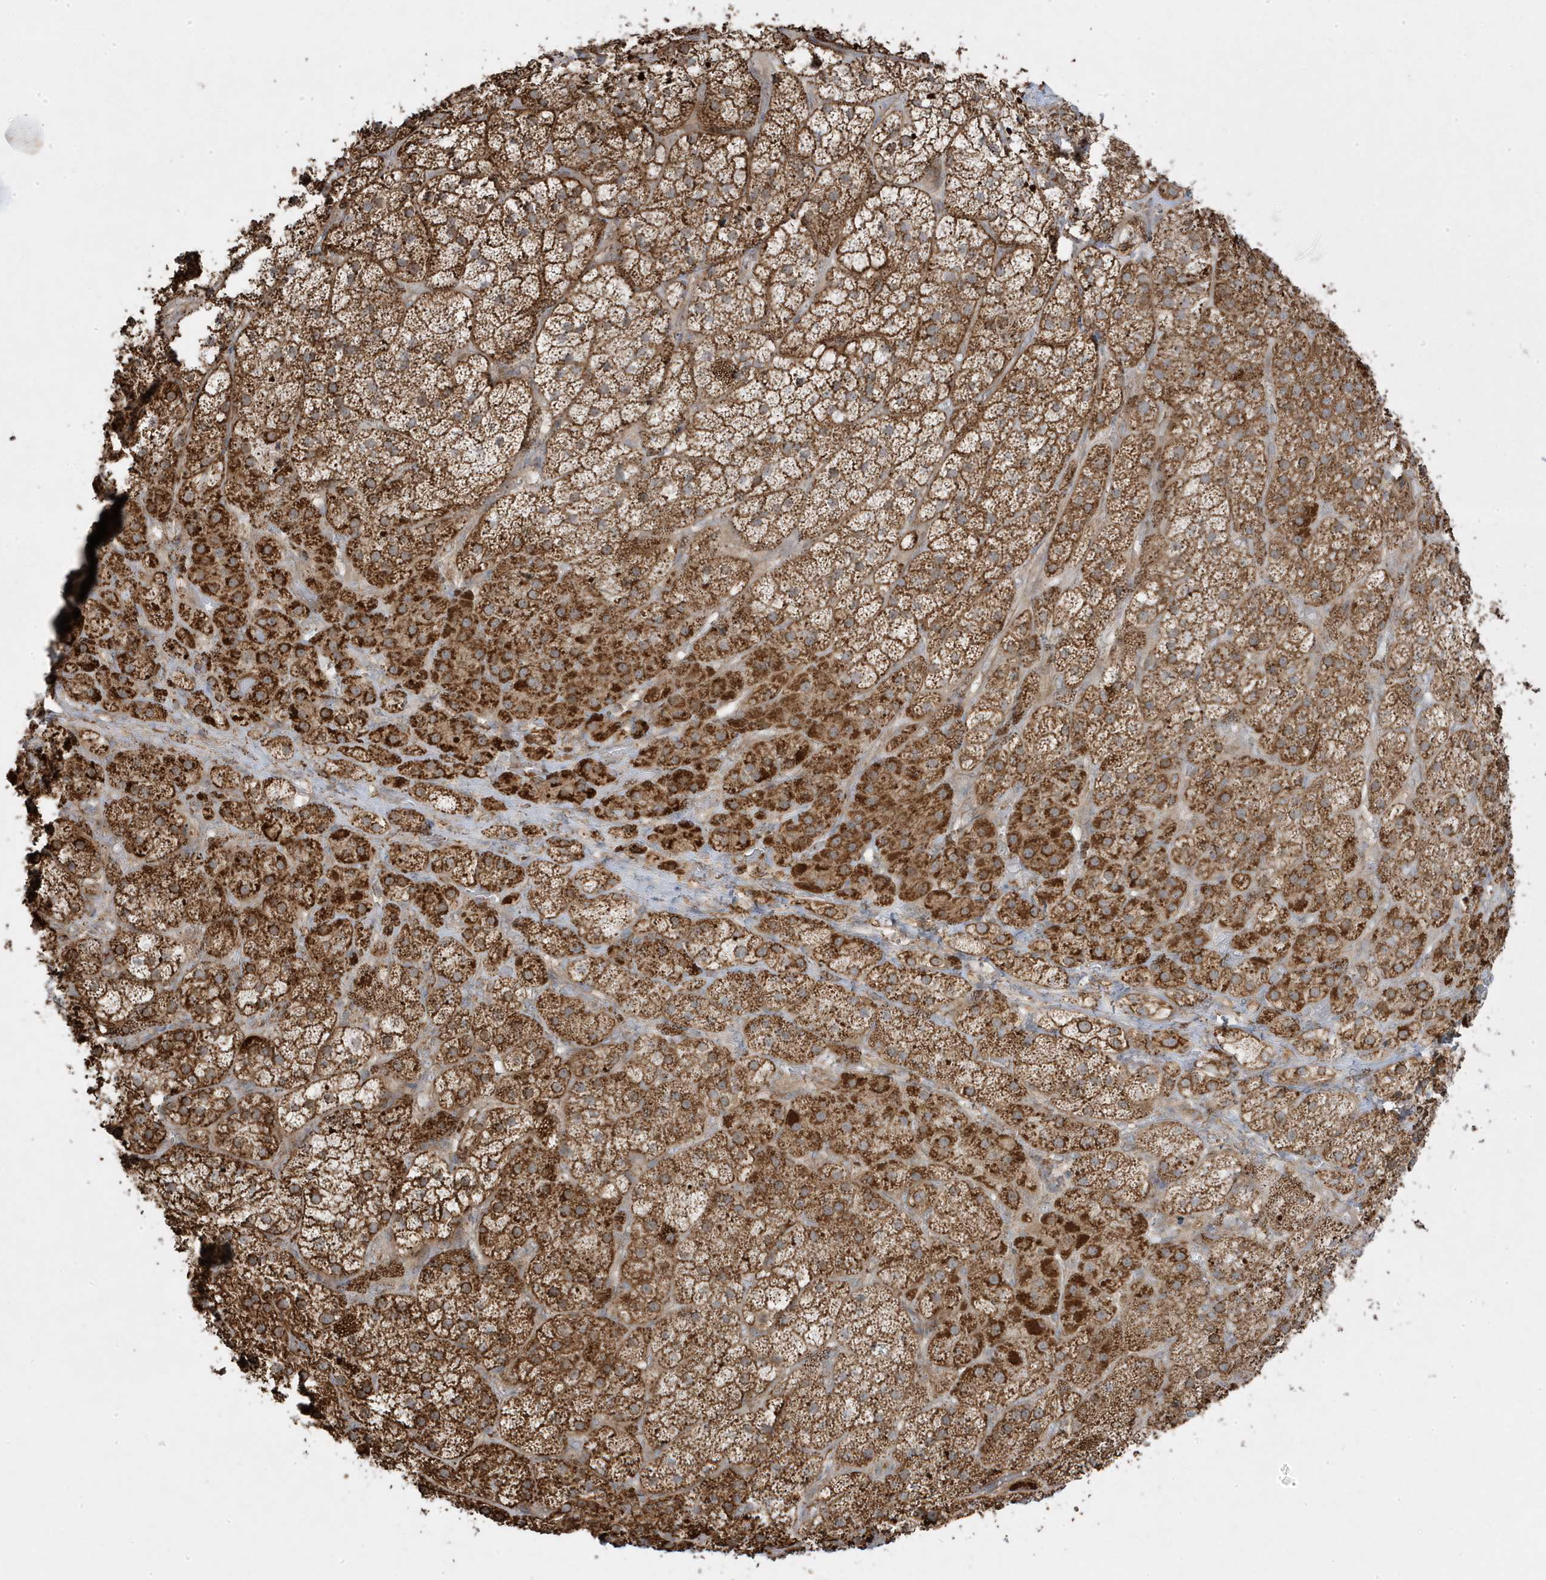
{"staining": {"intensity": "strong", "quantity": ">75%", "location": "cytoplasmic/membranous"}, "tissue": "adrenal gland", "cell_type": "Glandular cells", "image_type": "normal", "snomed": [{"axis": "morphology", "description": "Normal tissue, NOS"}, {"axis": "topography", "description": "Adrenal gland"}], "caption": "Immunohistochemical staining of normal adrenal gland shows >75% levels of strong cytoplasmic/membranous protein expression in about >75% of glandular cells.", "gene": "CLUAP1", "patient": {"sex": "male", "age": 57}}